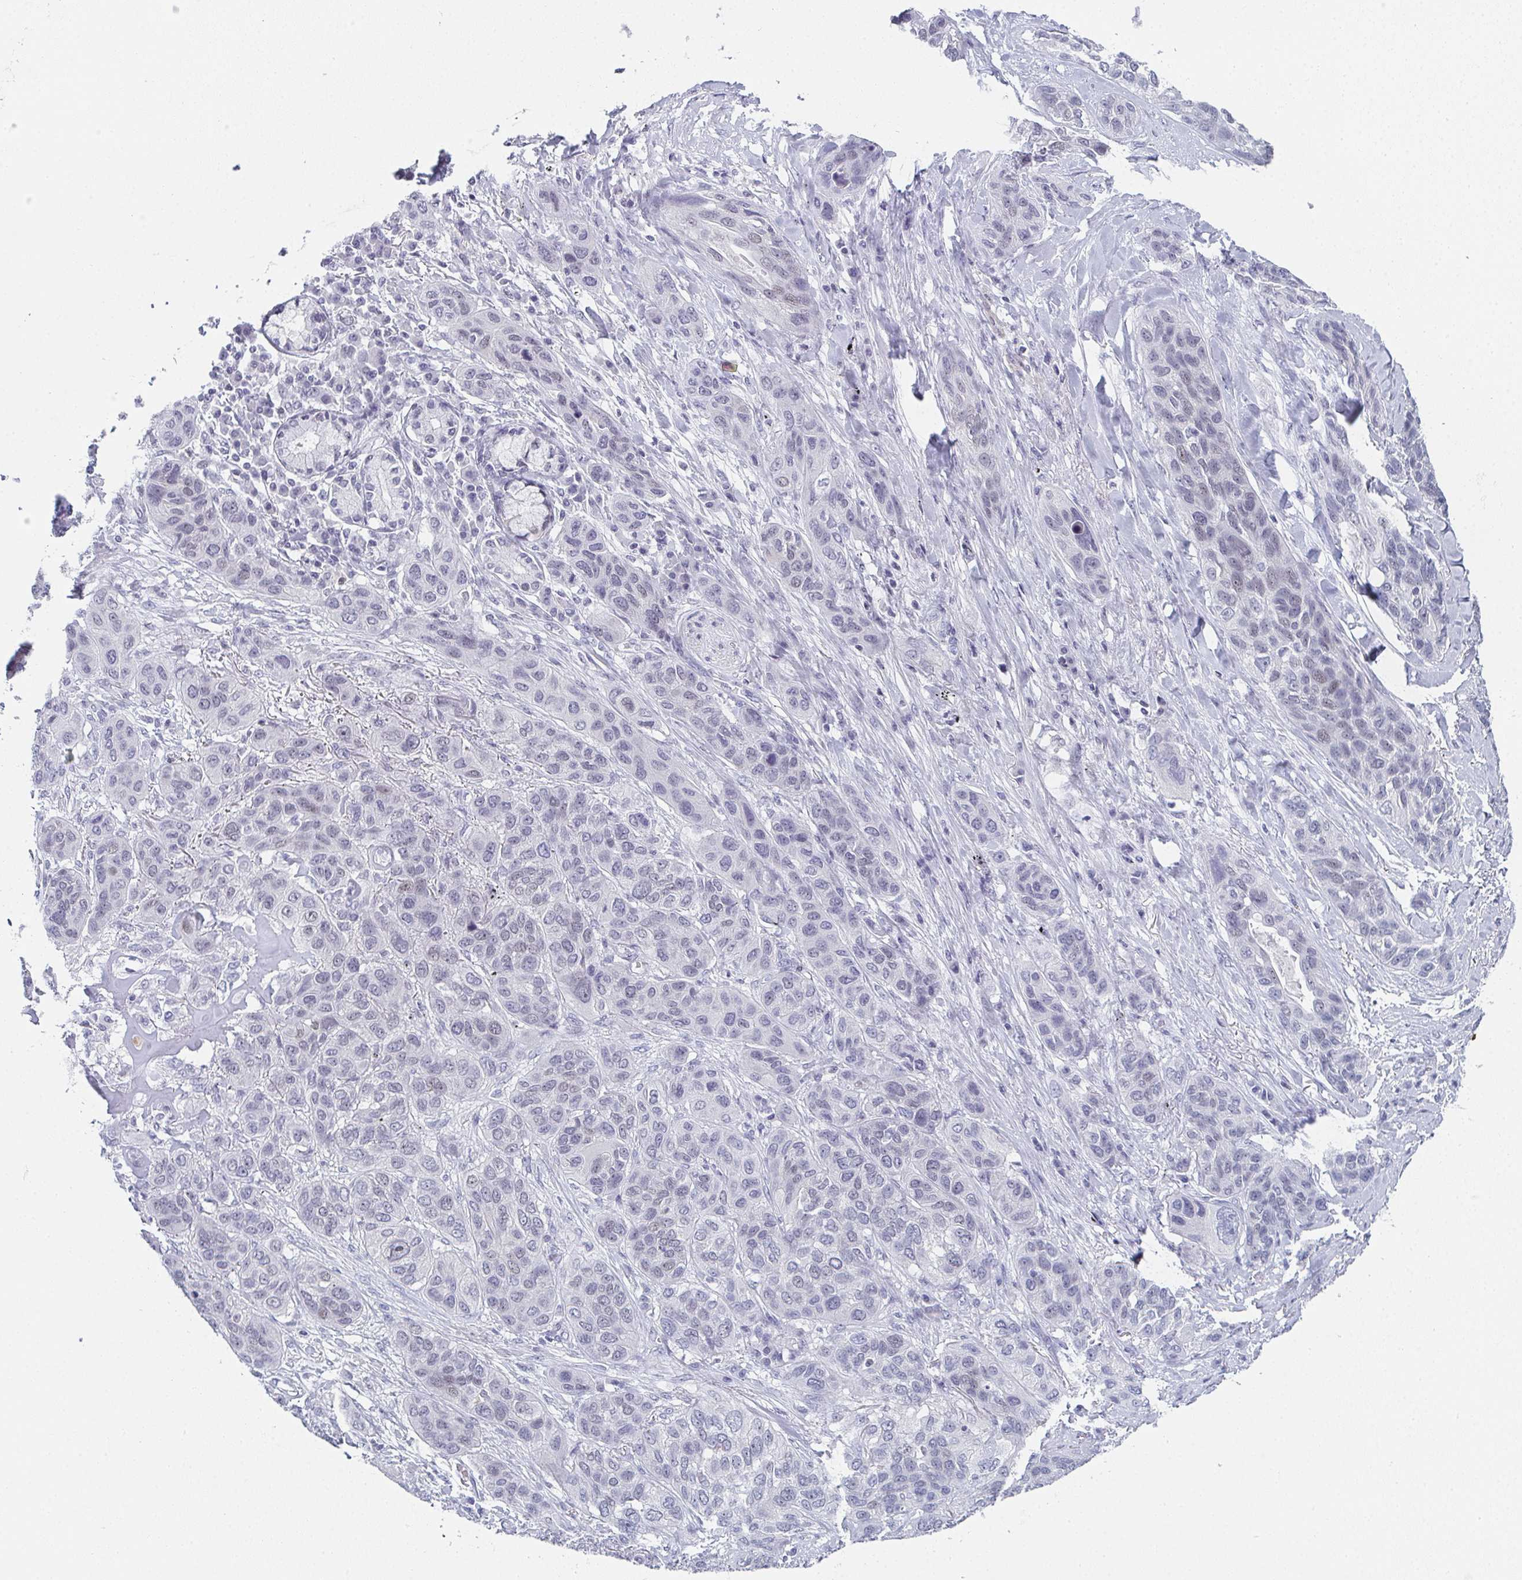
{"staining": {"intensity": "negative", "quantity": "none", "location": "none"}, "tissue": "lung cancer", "cell_type": "Tumor cells", "image_type": "cancer", "snomed": [{"axis": "morphology", "description": "Squamous cell carcinoma, NOS"}, {"axis": "topography", "description": "Lung"}], "caption": "This is an immunohistochemistry histopathology image of squamous cell carcinoma (lung). There is no staining in tumor cells.", "gene": "PYCR3", "patient": {"sex": "female", "age": 70}}